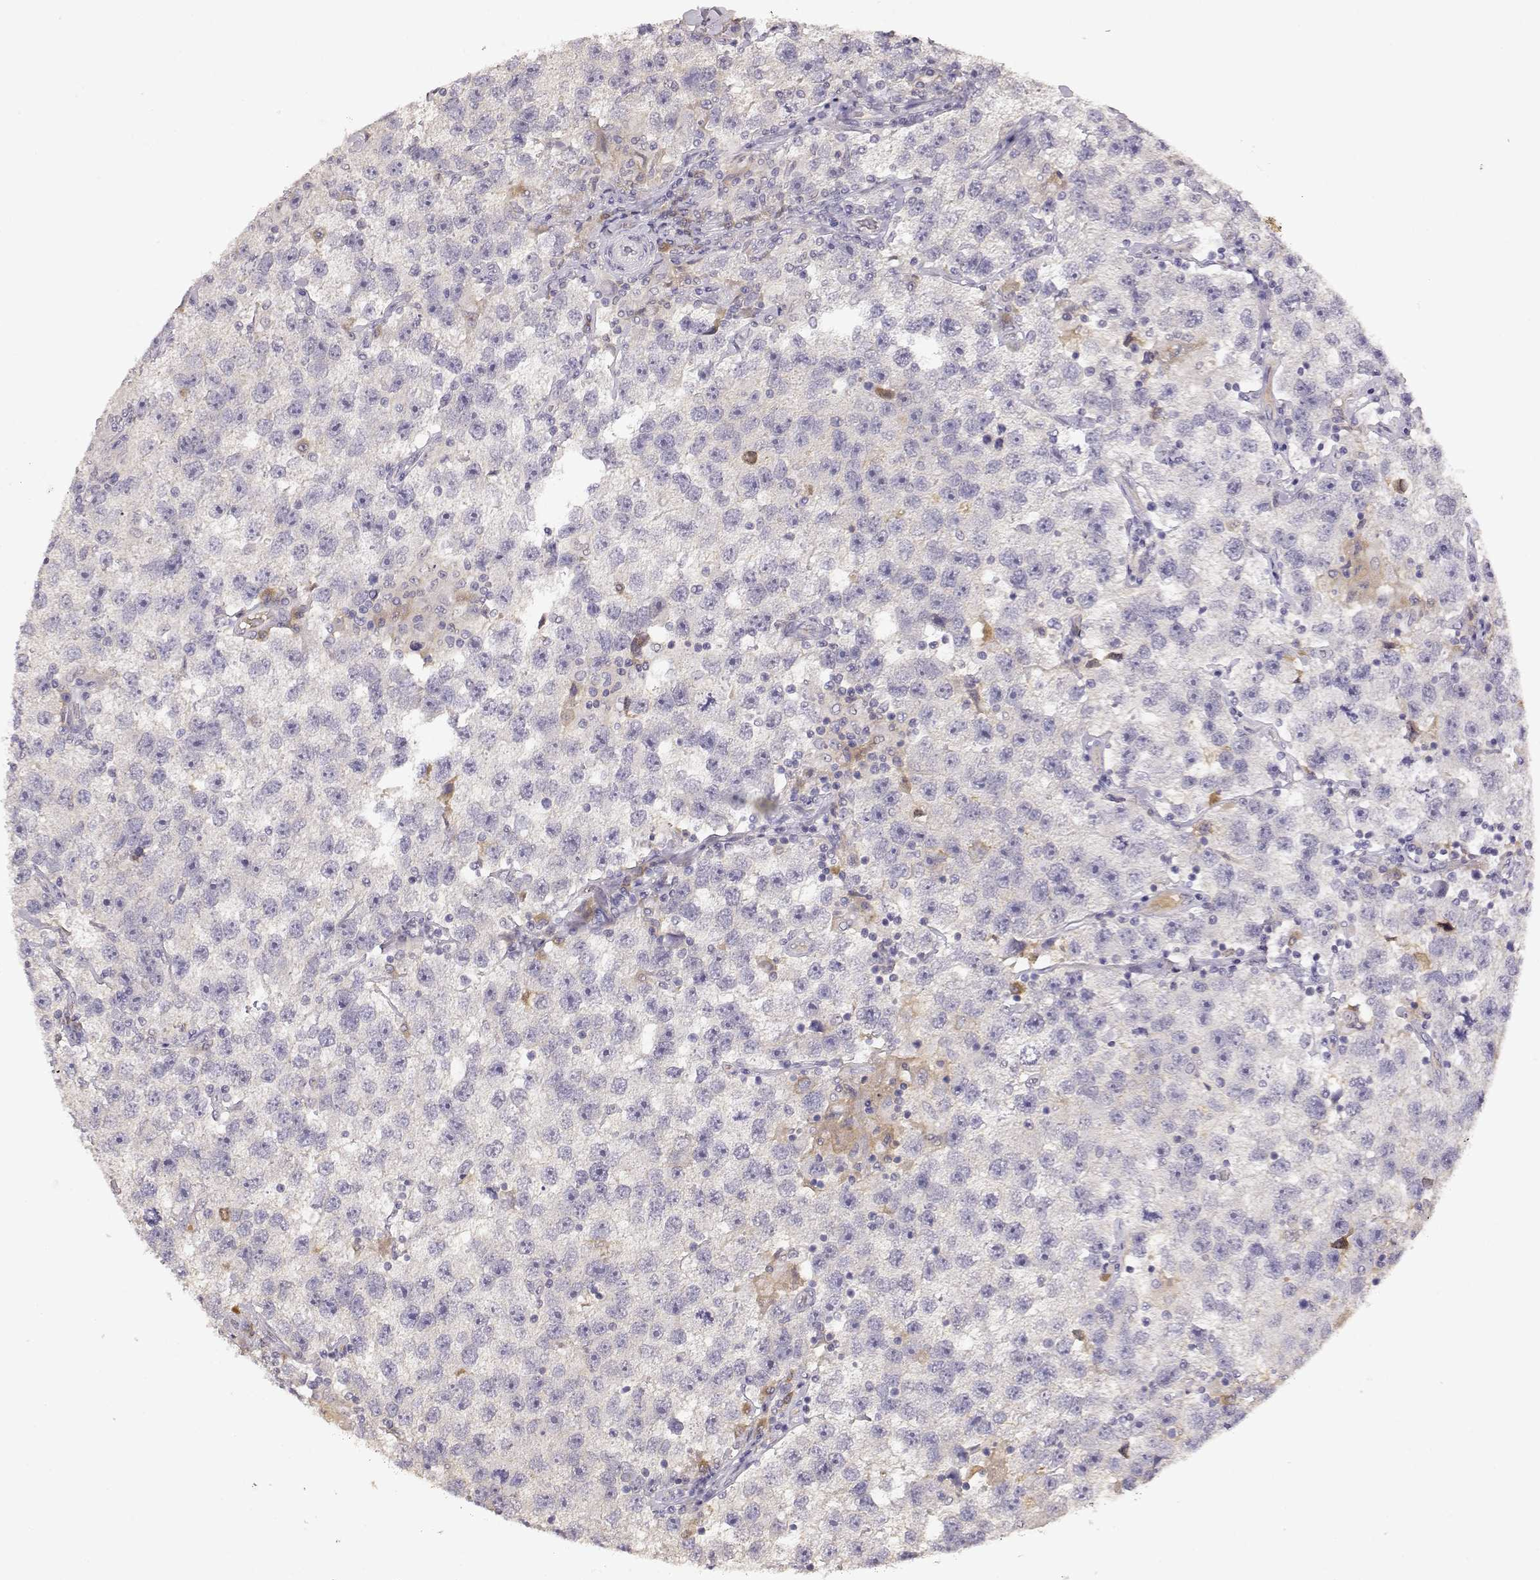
{"staining": {"intensity": "negative", "quantity": "none", "location": "none"}, "tissue": "testis cancer", "cell_type": "Tumor cells", "image_type": "cancer", "snomed": [{"axis": "morphology", "description": "Seminoma, NOS"}, {"axis": "topography", "description": "Testis"}], "caption": "This photomicrograph is of testis cancer (seminoma) stained with immunohistochemistry to label a protein in brown with the nuclei are counter-stained blue. There is no positivity in tumor cells.", "gene": "TACR1", "patient": {"sex": "male", "age": 26}}